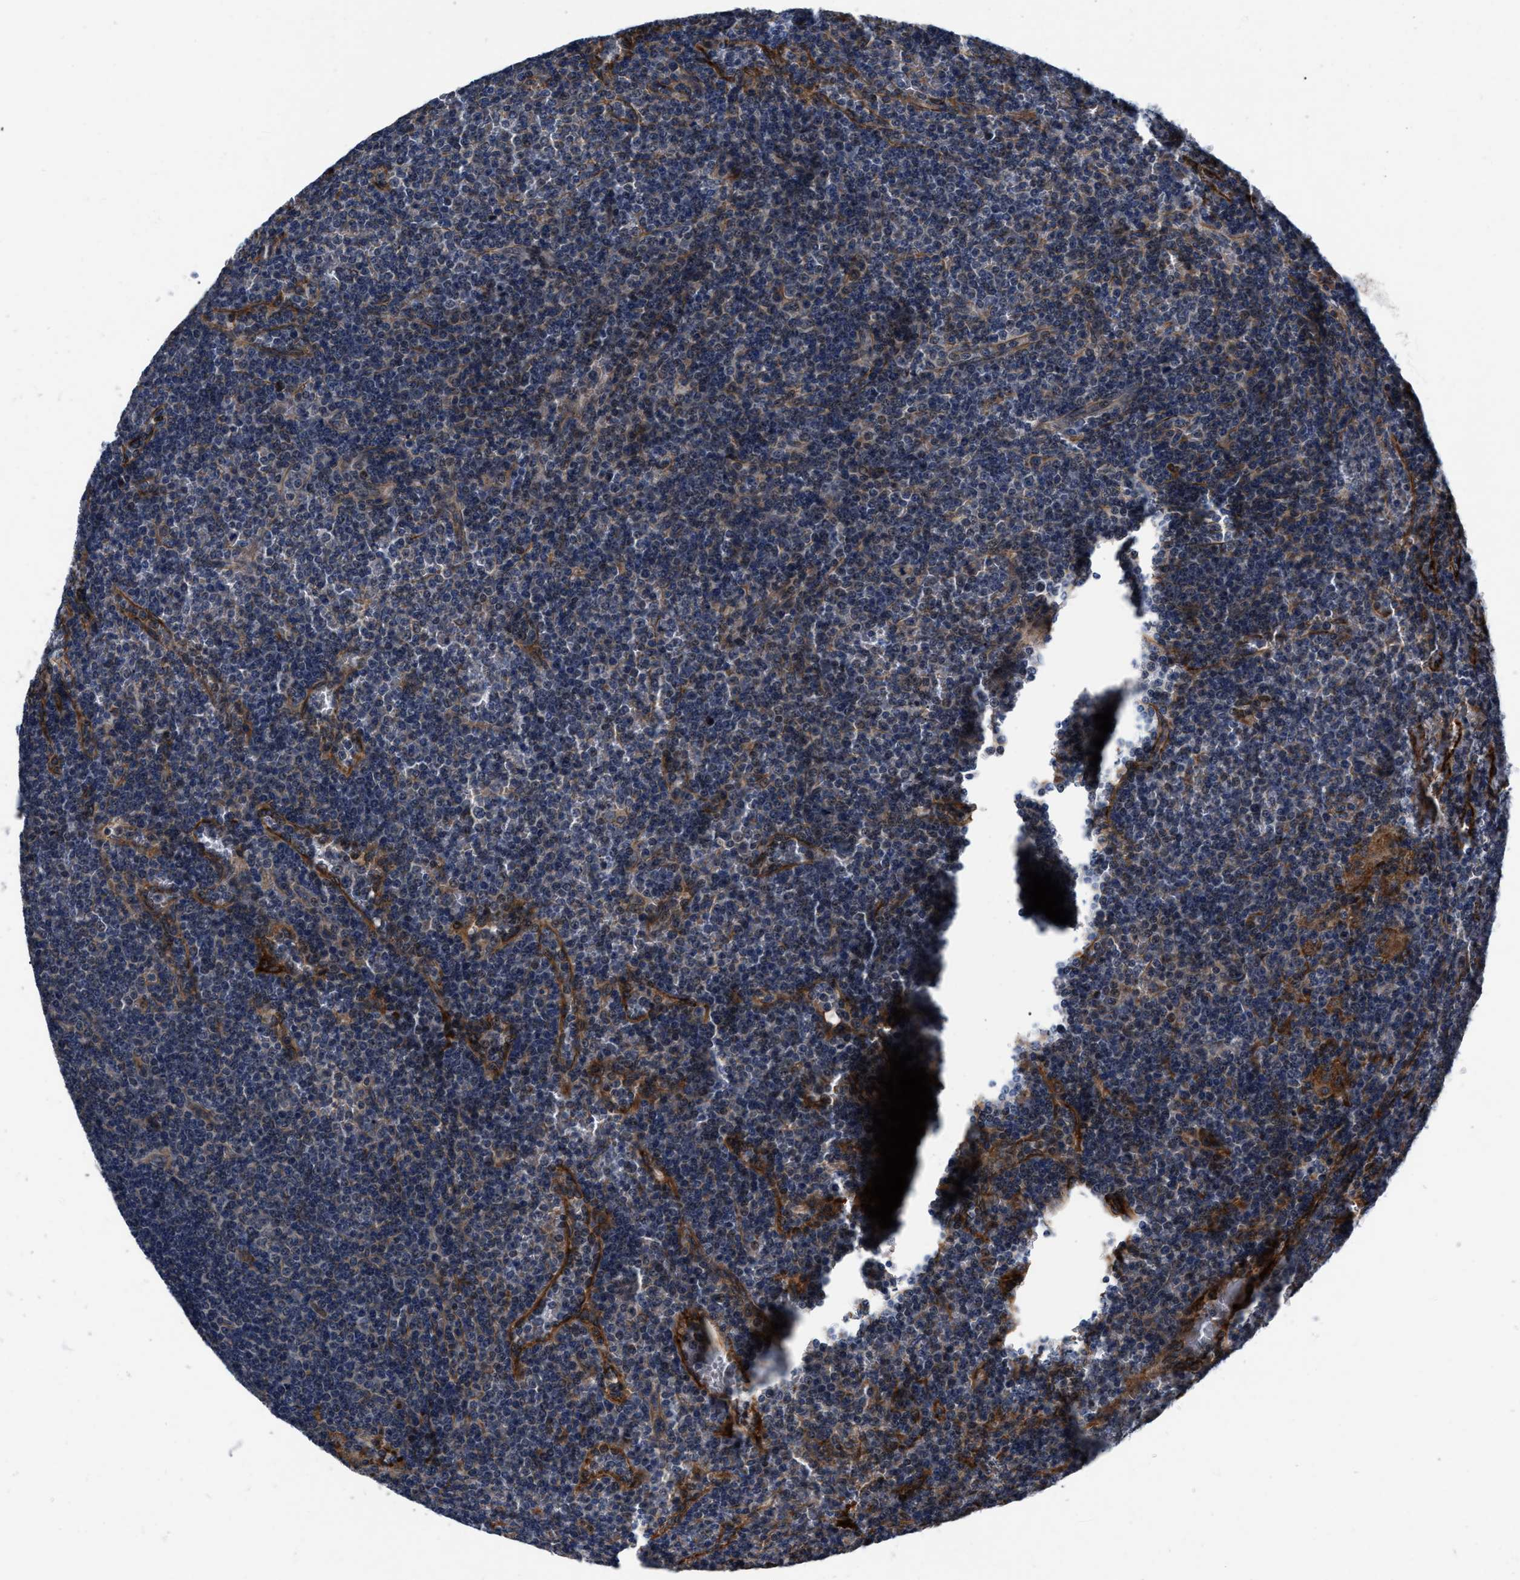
{"staining": {"intensity": "negative", "quantity": "none", "location": "none"}, "tissue": "lymphoma", "cell_type": "Tumor cells", "image_type": "cancer", "snomed": [{"axis": "morphology", "description": "Malignant lymphoma, non-Hodgkin's type, Low grade"}, {"axis": "topography", "description": "Spleen"}], "caption": "IHC of lymphoma shows no staining in tumor cells. (DAB immunohistochemistry, high magnification).", "gene": "SLC12A2", "patient": {"sex": "female", "age": 19}}